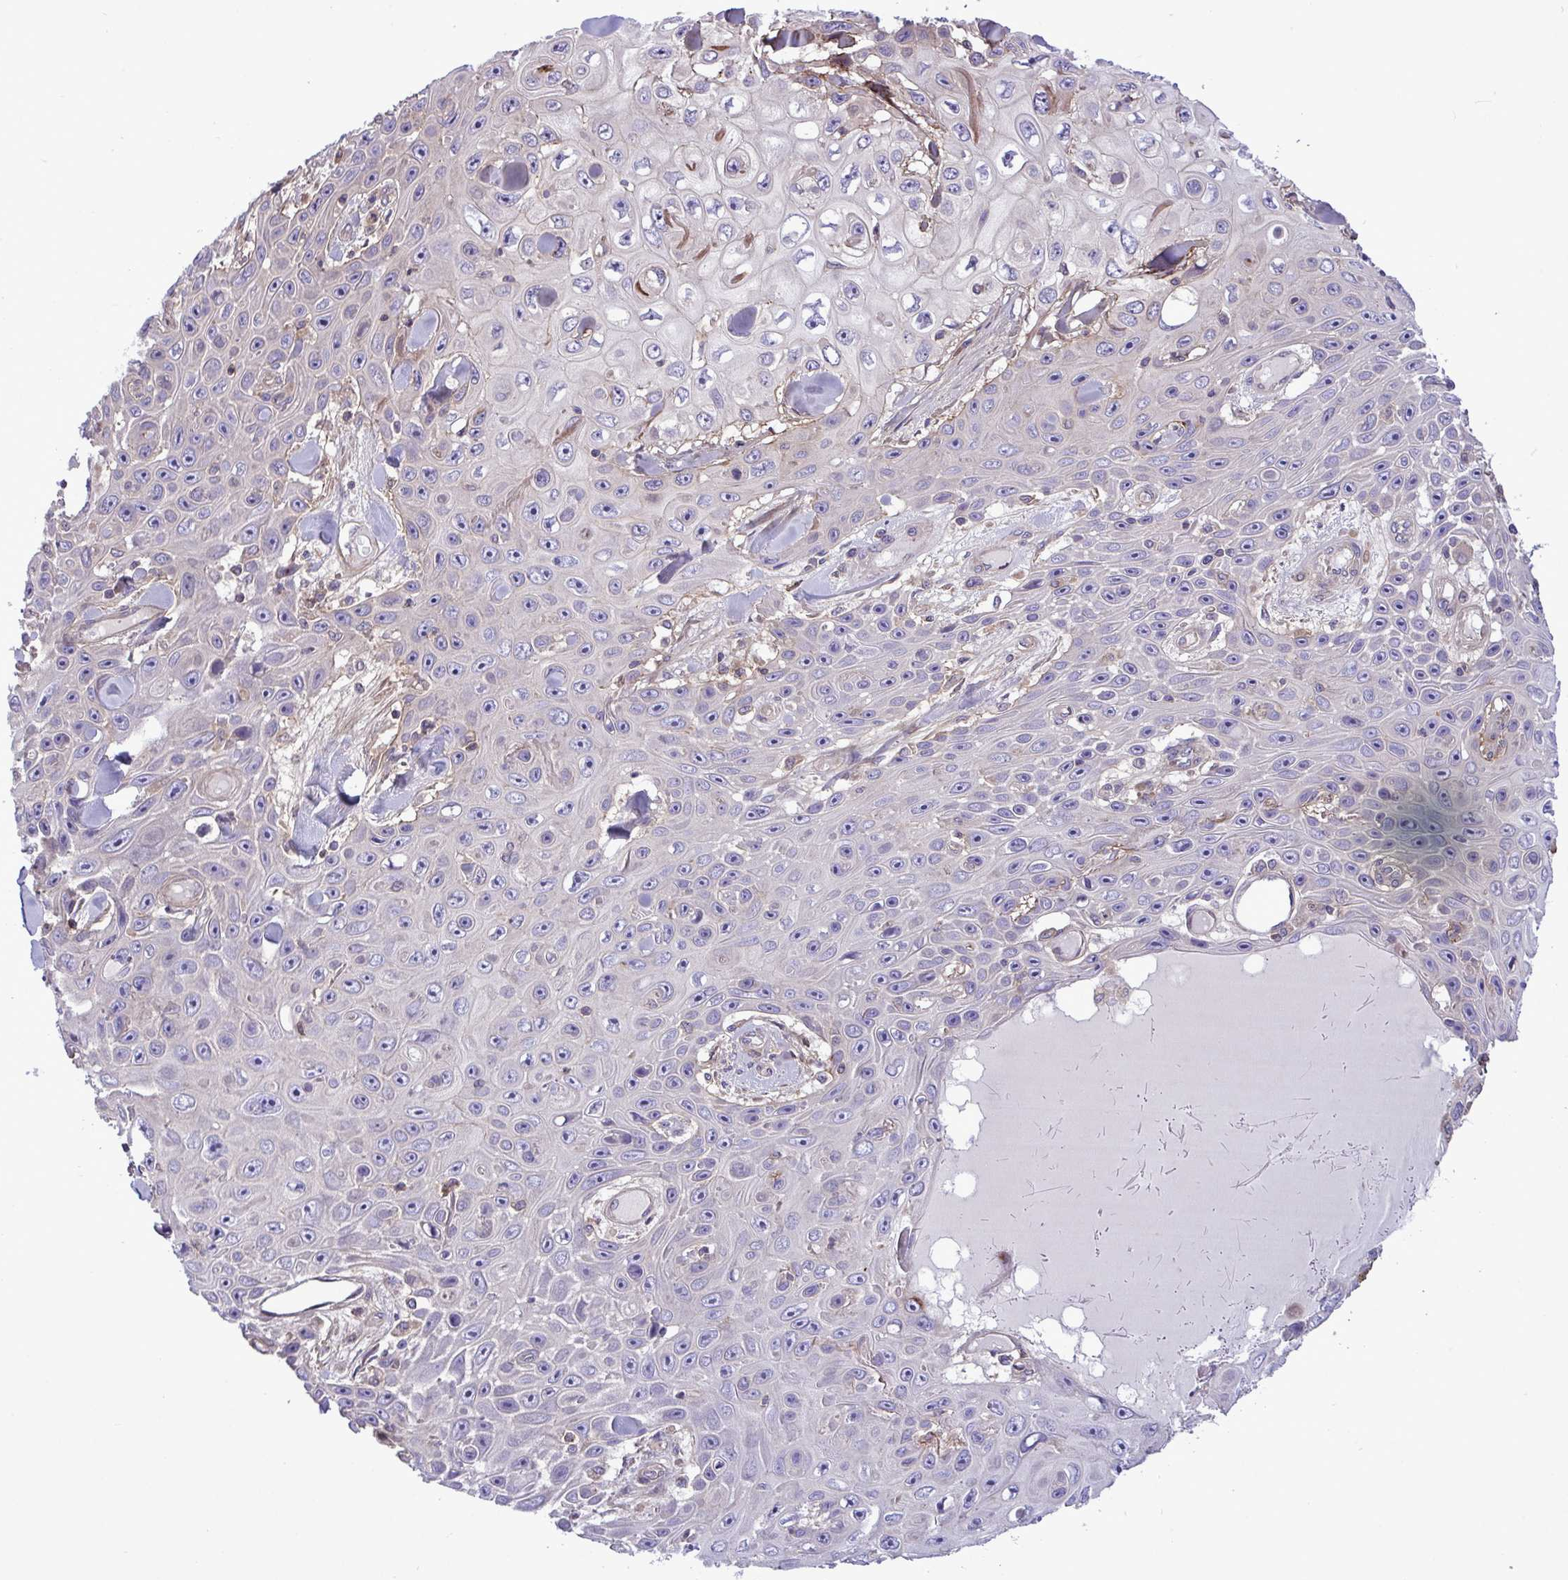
{"staining": {"intensity": "negative", "quantity": "none", "location": "none"}, "tissue": "skin cancer", "cell_type": "Tumor cells", "image_type": "cancer", "snomed": [{"axis": "morphology", "description": "Squamous cell carcinoma, NOS"}, {"axis": "topography", "description": "Skin"}], "caption": "Histopathology image shows no protein expression in tumor cells of squamous cell carcinoma (skin) tissue.", "gene": "GRB14", "patient": {"sex": "male", "age": 82}}